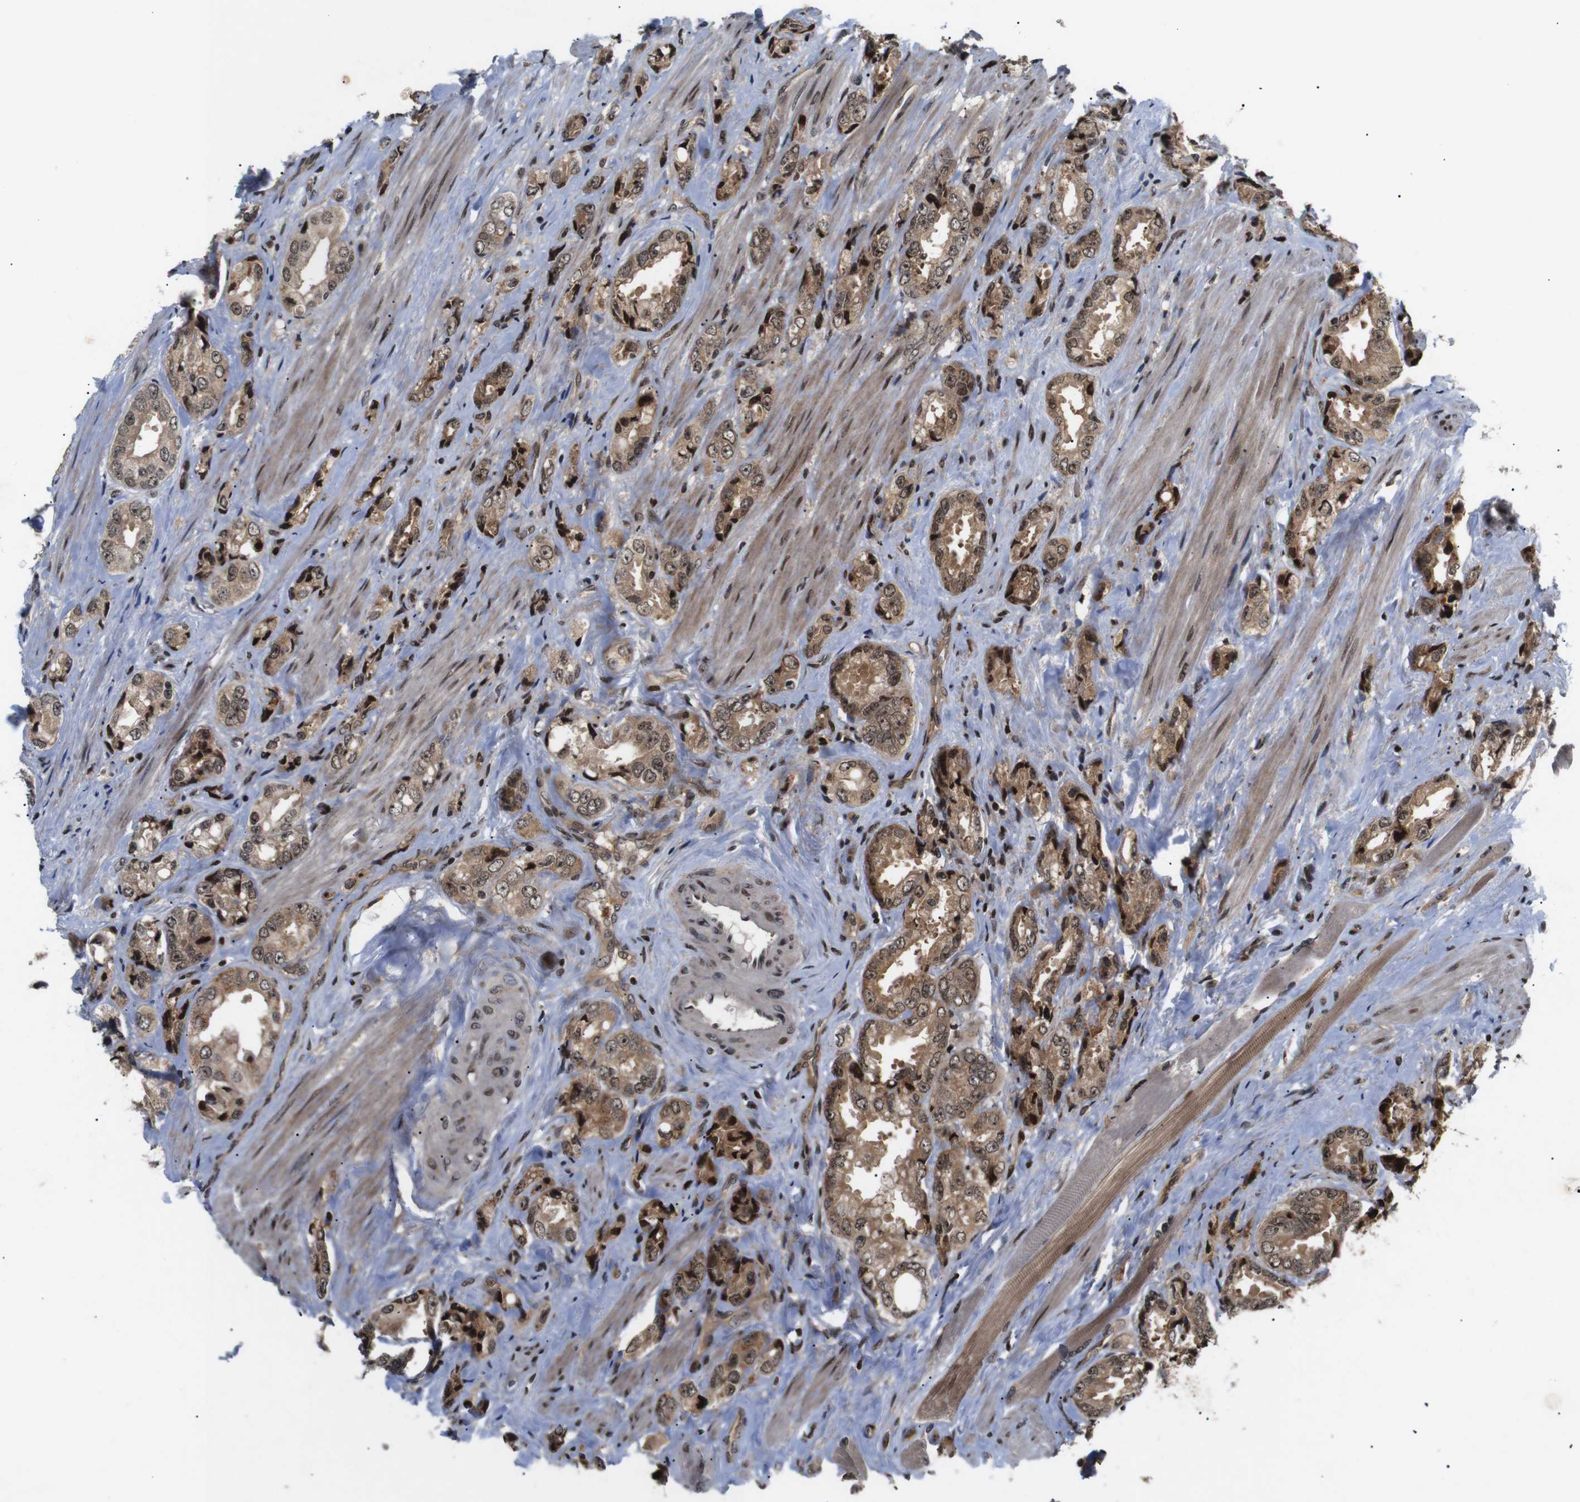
{"staining": {"intensity": "moderate", "quantity": ">75%", "location": "cytoplasmic/membranous,nuclear"}, "tissue": "prostate cancer", "cell_type": "Tumor cells", "image_type": "cancer", "snomed": [{"axis": "morphology", "description": "Adenocarcinoma, High grade"}, {"axis": "topography", "description": "Prostate"}], "caption": "Immunohistochemistry of adenocarcinoma (high-grade) (prostate) shows medium levels of moderate cytoplasmic/membranous and nuclear staining in about >75% of tumor cells. Immunohistochemistry stains the protein of interest in brown and the nuclei are stained blue.", "gene": "KIF23", "patient": {"sex": "male", "age": 61}}